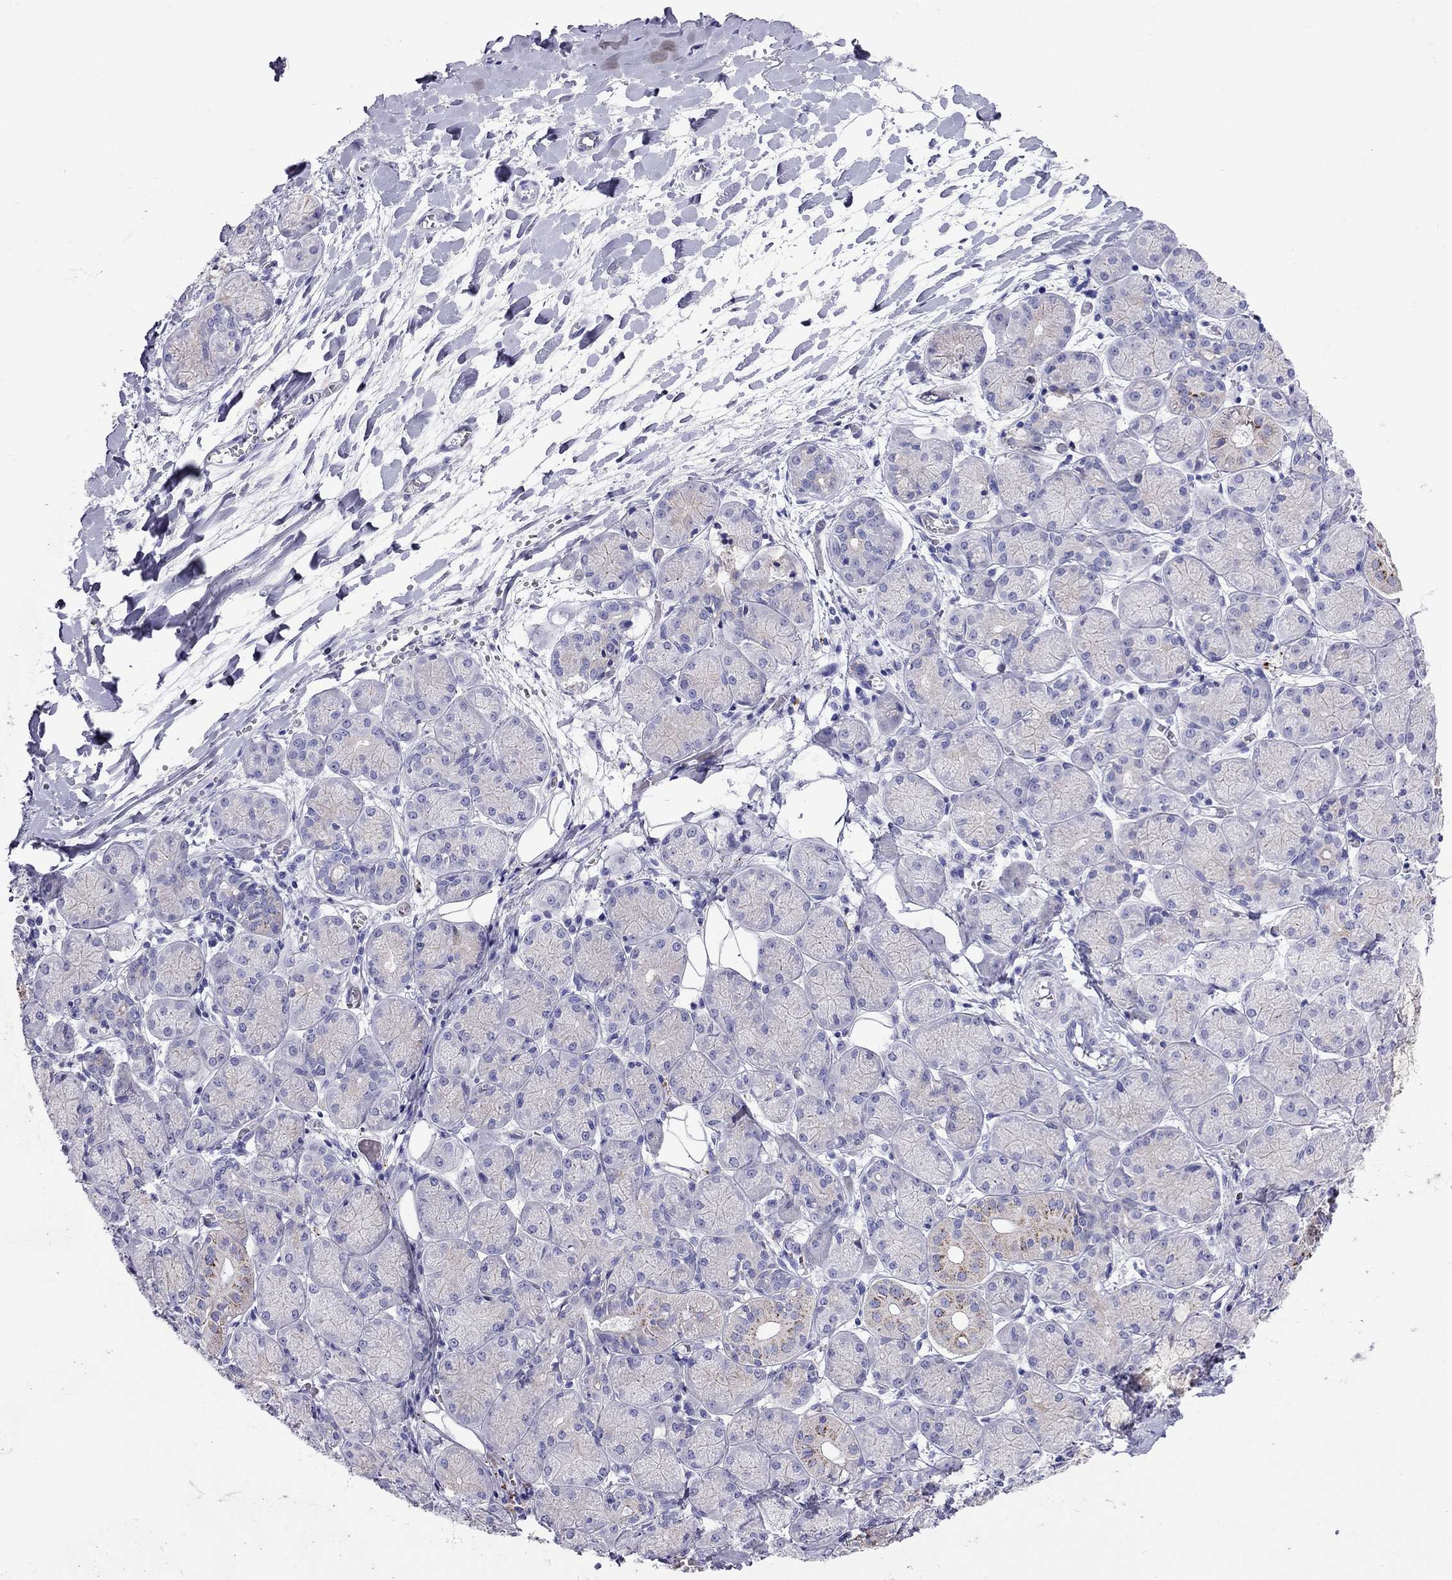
{"staining": {"intensity": "weak", "quantity": "25%-75%", "location": "cytoplasmic/membranous"}, "tissue": "salivary gland", "cell_type": "Glandular cells", "image_type": "normal", "snomed": [{"axis": "morphology", "description": "Normal tissue, NOS"}, {"axis": "topography", "description": "Salivary gland"}, {"axis": "topography", "description": "Peripheral nerve tissue"}], "caption": "Glandular cells demonstrate low levels of weak cytoplasmic/membranous positivity in about 25%-75% of cells in normal salivary gland.", "gene": "CLPSL2", "patient": {"sex": "female", "age": 24}}